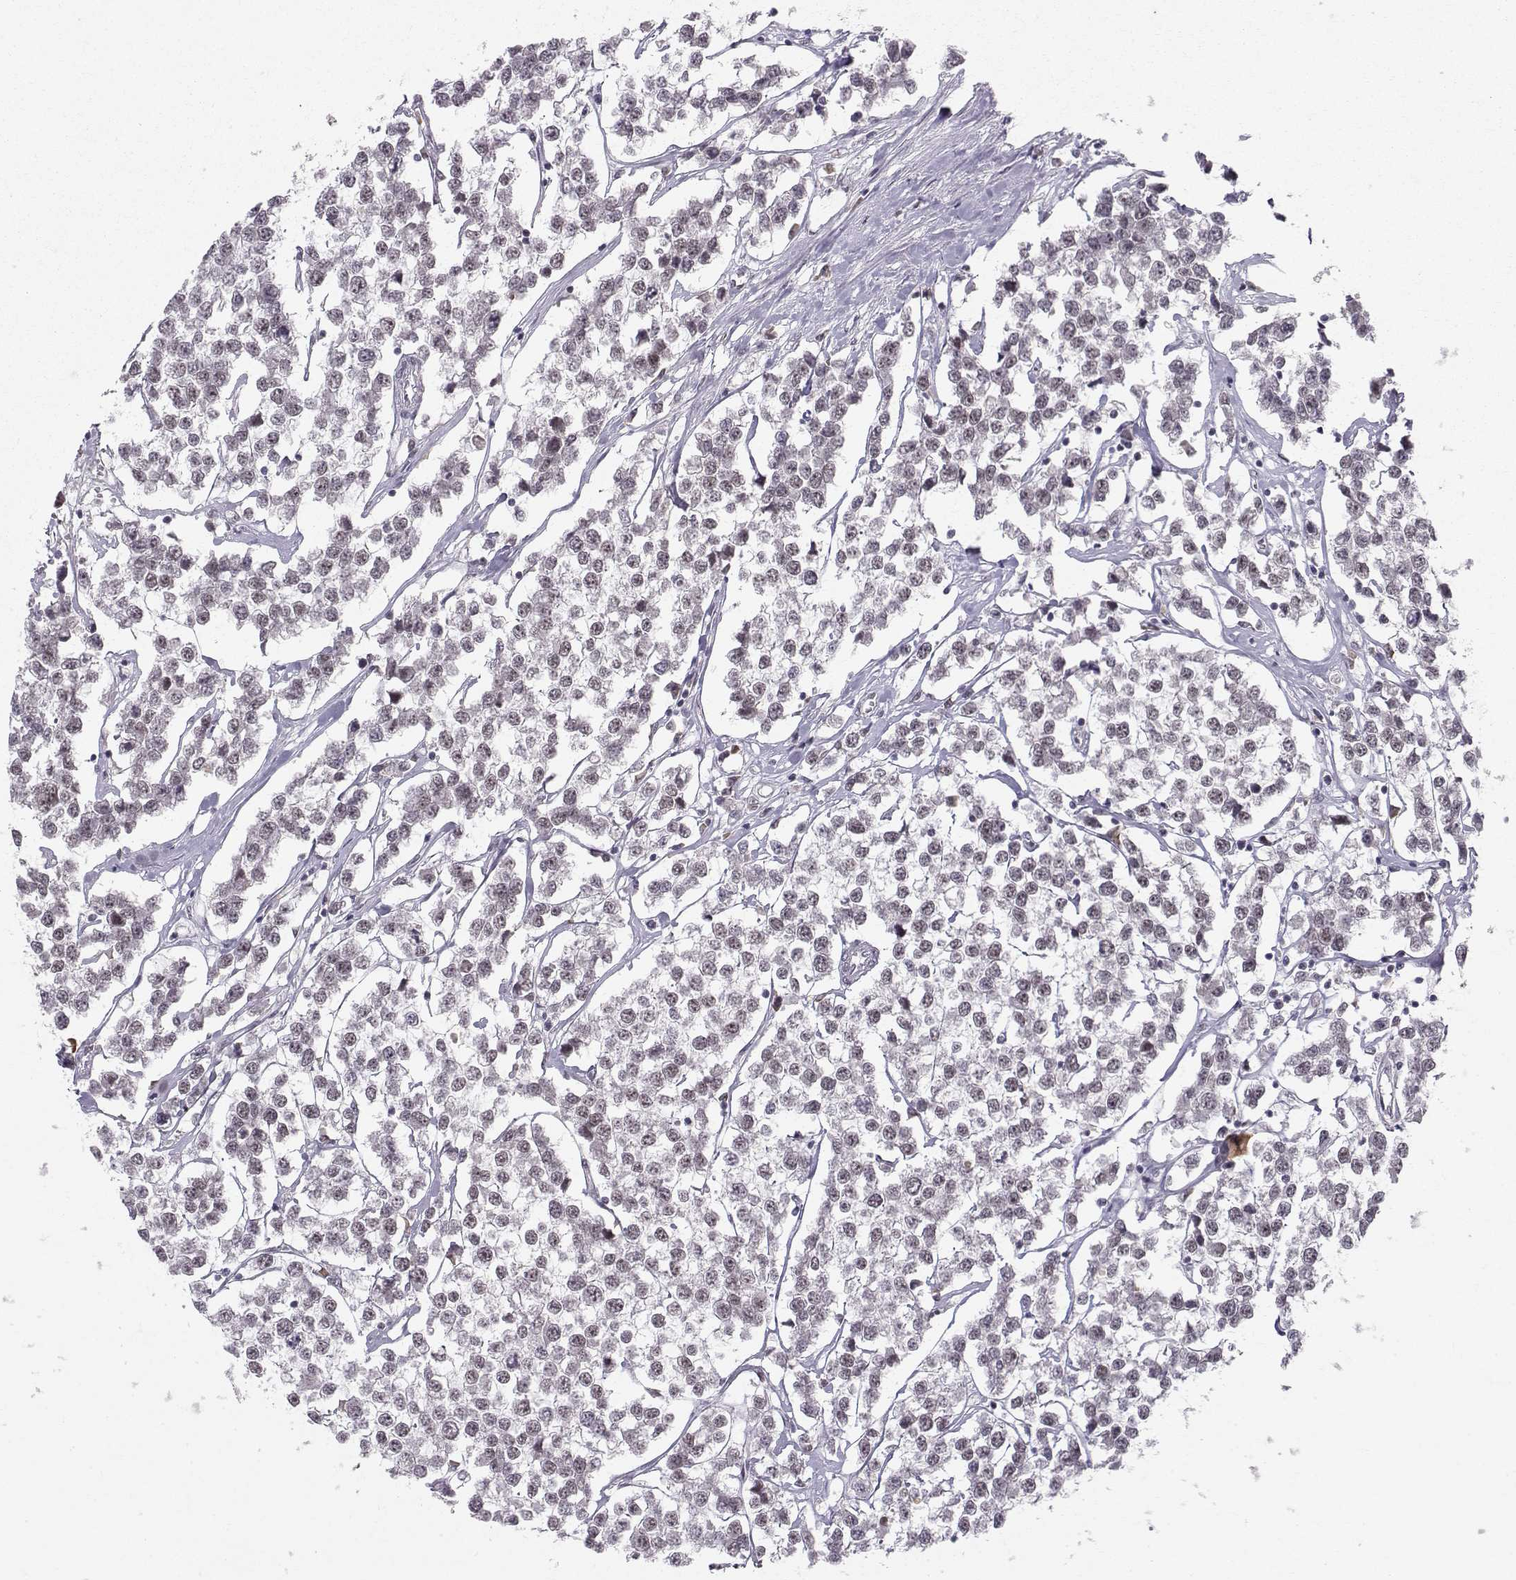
{"staining": {"intensity": "weak", "quantity": "<25%", "location": "nuclear"}, "tissue": "testis cancer", "cell_type": "Tumor cells", "image_type": "cancer", "snomed": [{"axis": "morphology", "description": "Seminoma, NOS"}, {"axis": "topography", "description": "Testis"}], "caption": "An IHC histopathology image of testis seminoma is shown. There is no staining in tumor cells of testis seminoma. (DAB (3,3'-diaminobenzidine) immunohistochemistry (IHC), high magnification).", "gene": "RPP38", "patient": {"sex": "male", "age": 59}}